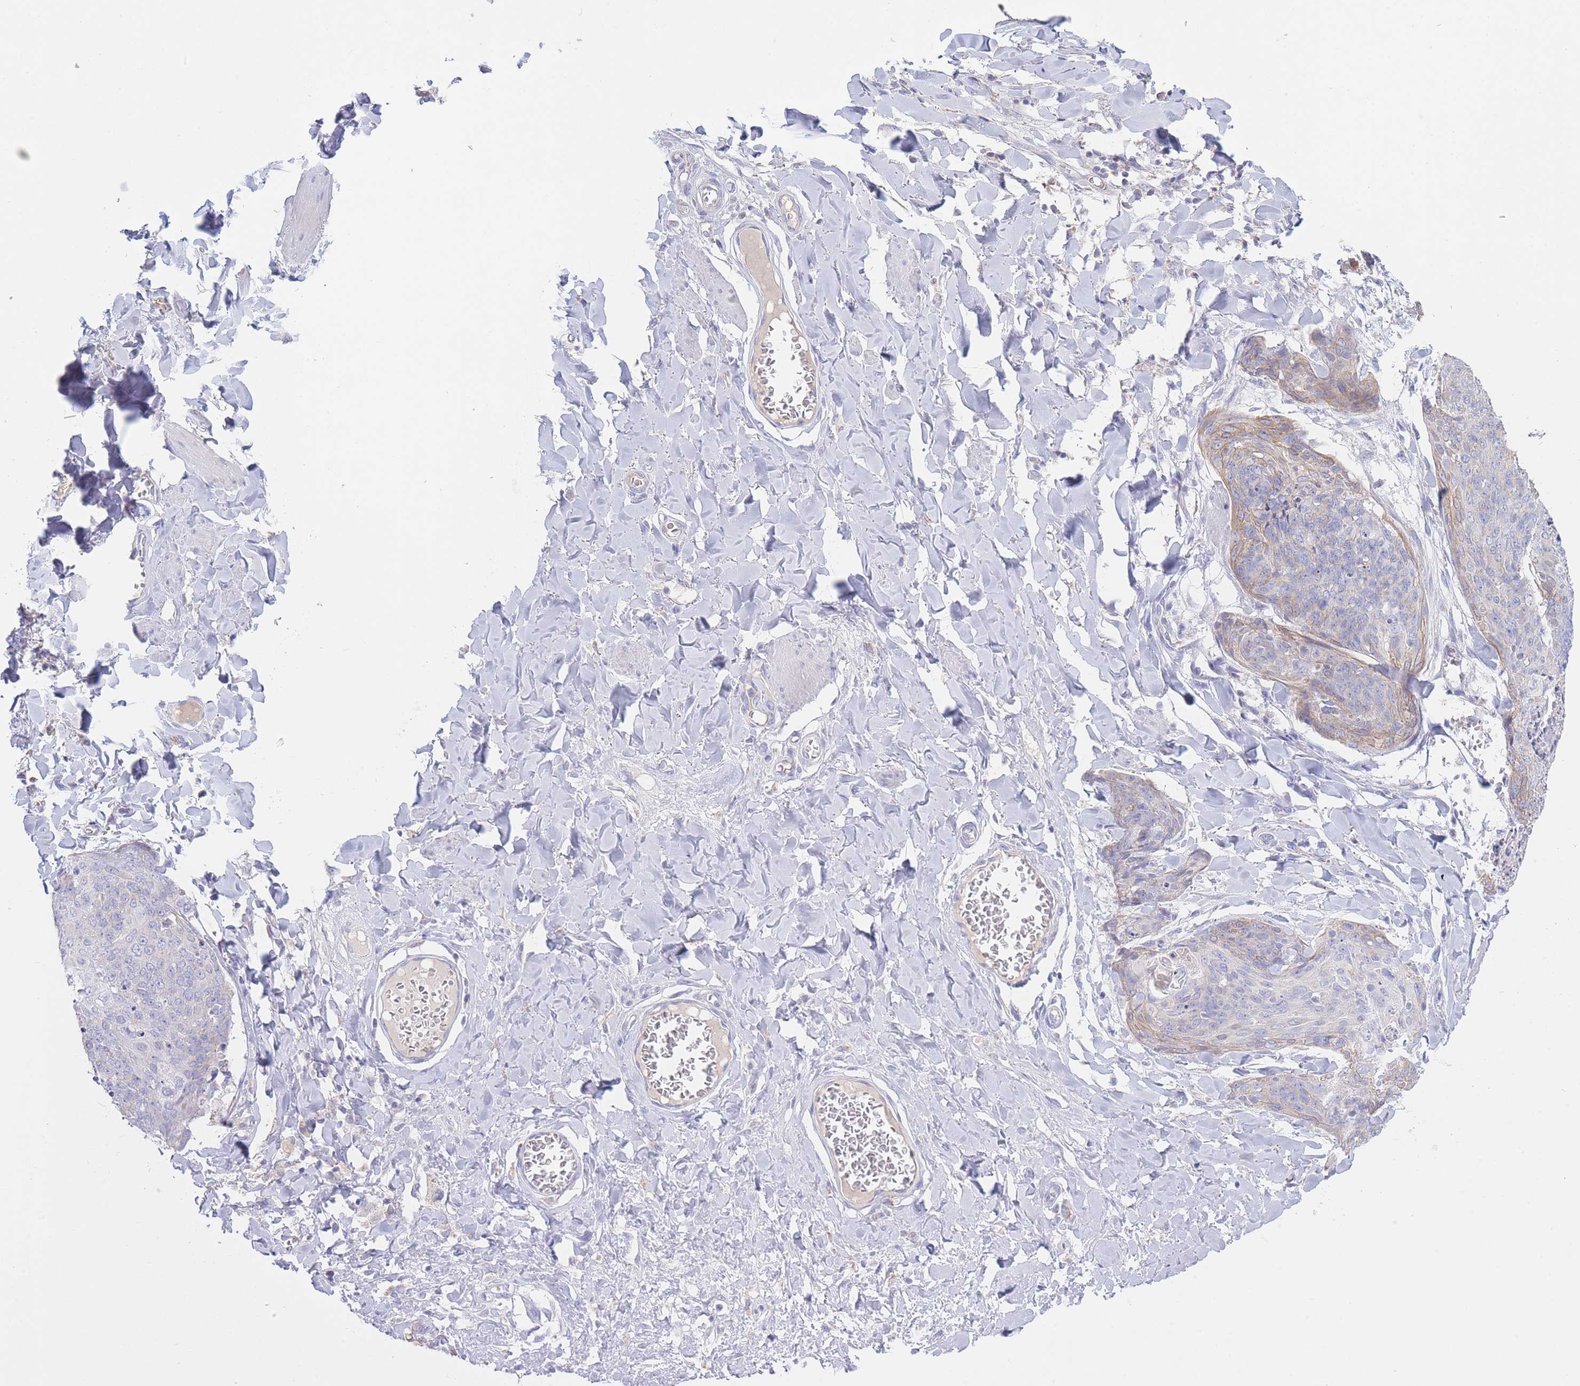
{"staining": {"intensity": "moderate", "quantity": "<25%", "location": "cytoplasmic/membranous"}, "tissue": "skin cancer", "cell_type": "Tumor cells", "image_type": "cancer", "snomed": [{"axis": "morphology", "description": "Squamous cell carcinoma, NOS"}, {"axis": "topography", "description": "Skin"}, {"axis": "topography", "description": "Vulva"}], "caption": "Skin cancer (squamous cell carcinoma) stained for a protein reveals moderate cytoplasmic/membranous positivity in tumor cells.", "gene": "NANP", "patient": {"sex": "female", "age": 85}}